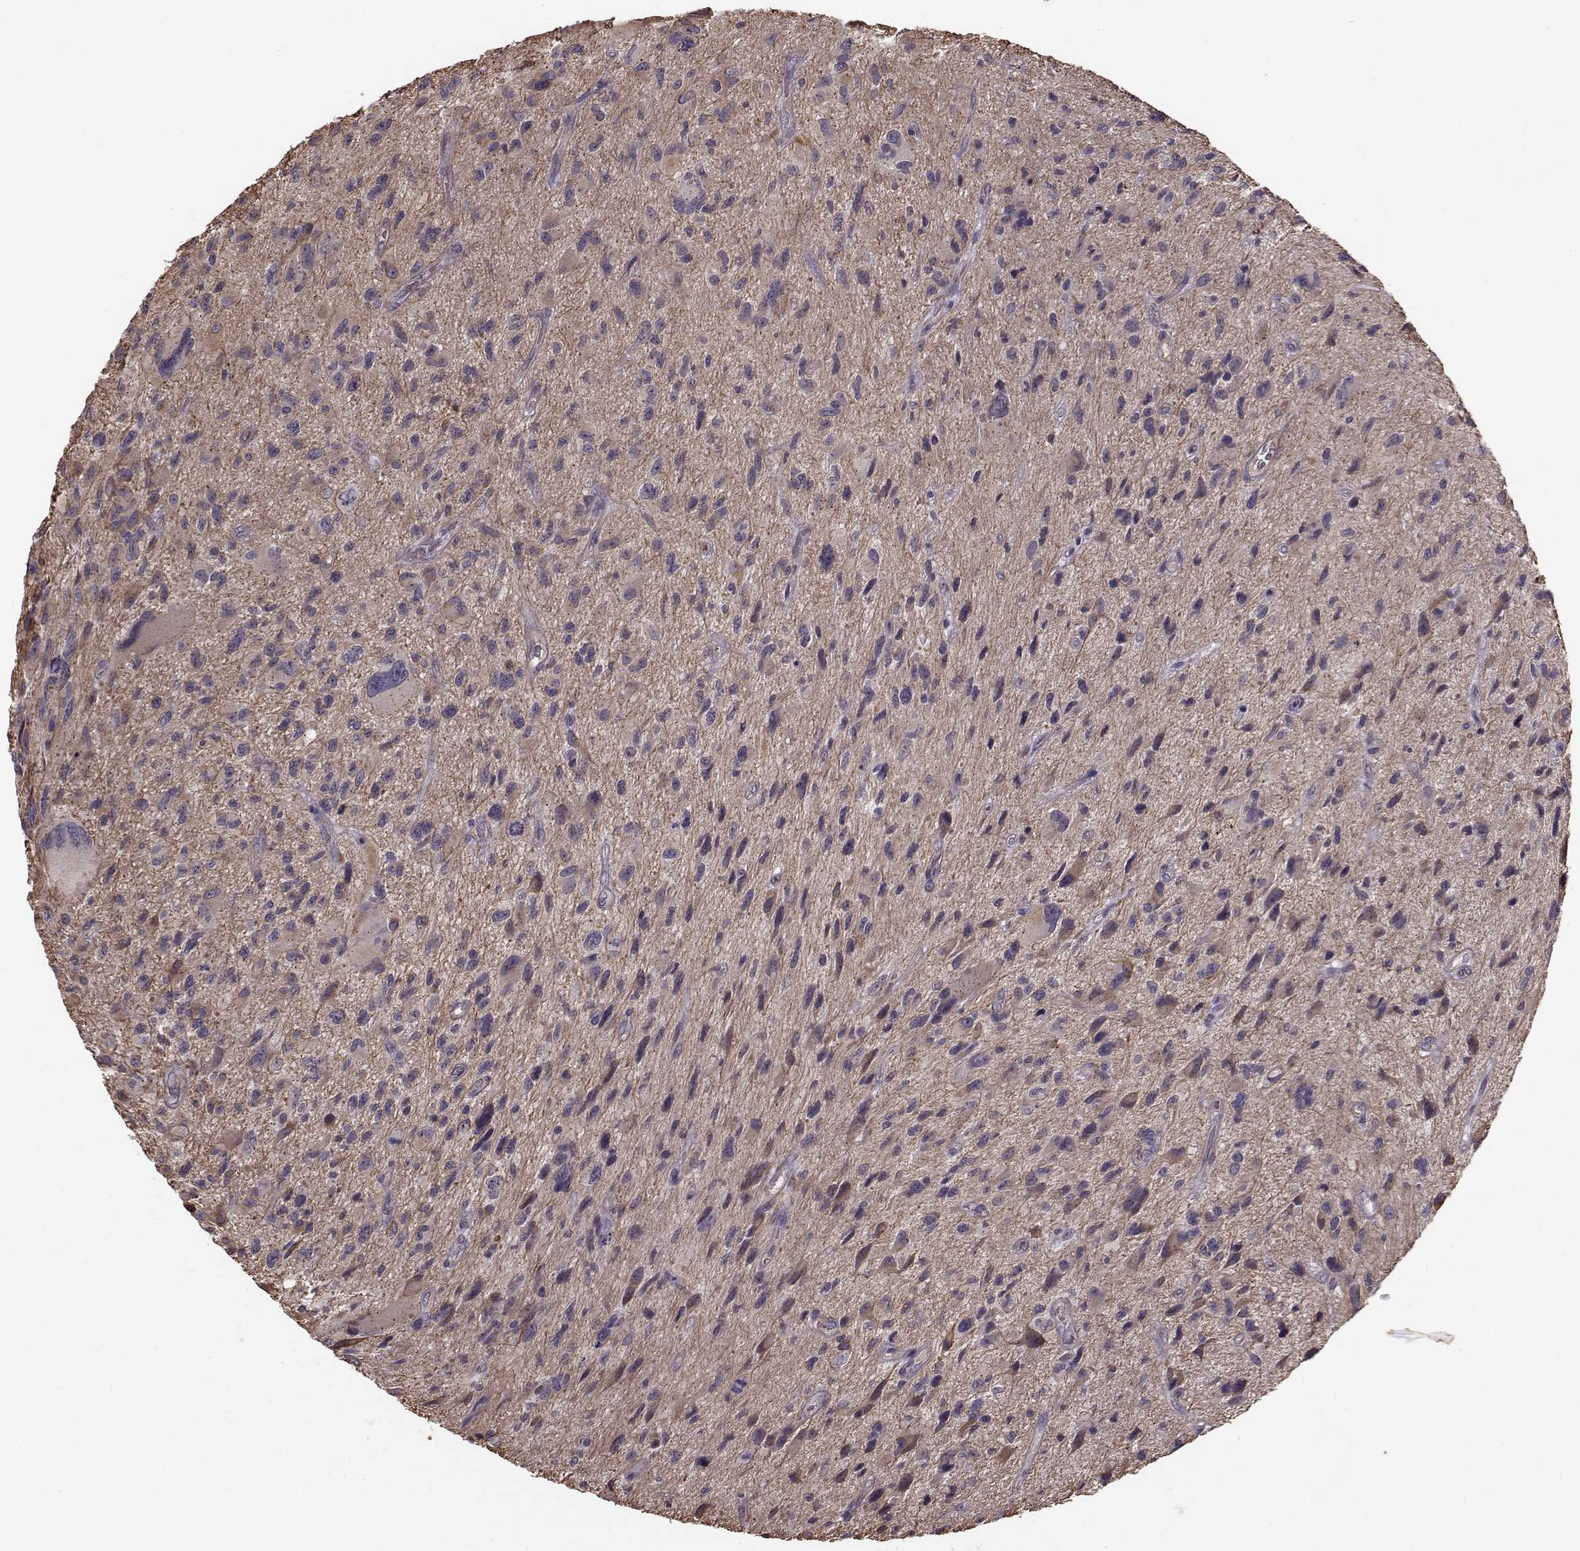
{"staining": {"intensity": "moderate", "quantity": "<25%", "location": "cytoplasmic/membranous"}, "tissue": "glioma", "cell_type": "Tumor cells", "image_type": "cancer", "snomed": [{"axis": "morphology", "description": "Glioma, malignant, NOS"}, {"axis": "morphology", "description": "Glioma, malignant, High grade"}, {"axis": "topography", "description": "Brain"}], "caption": "A high-resolution photomicrograph shows immunohistochemistry (IHC) staining of glioma (malignant), which shows moderate cytoplasmic/membranous staining in about <25% of tumor cells.", "gene": "NTF3", "patient": {"sex": "female", "age": 71}}